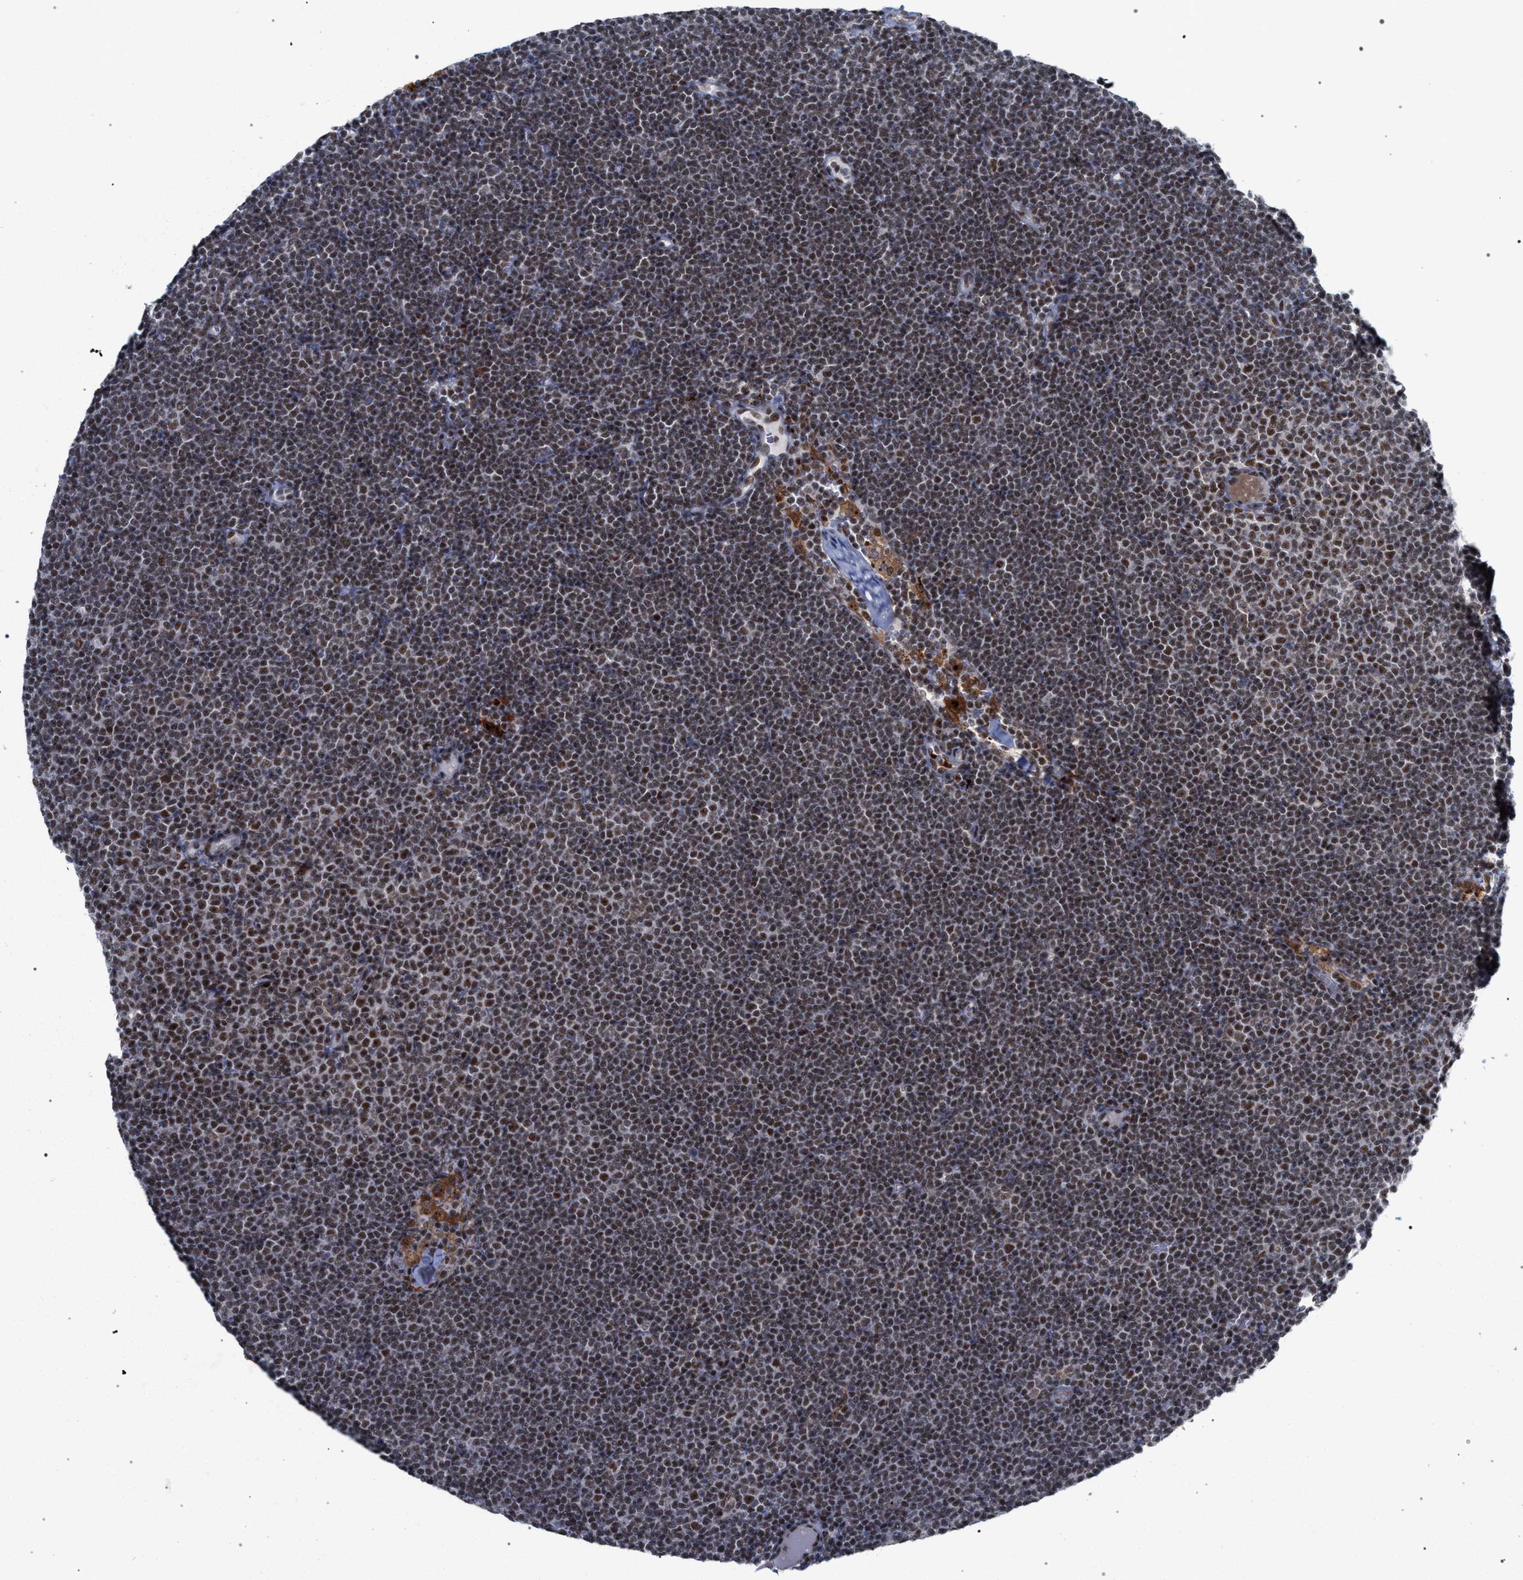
{"staining": {"intensity": "moderate", "quantity": ">75%", "location": "nuclear"}, "tissue": "lymphoma", "cell_type": "Tumor cells", "image_type": "cancer", "snomed": [{"axis": "morphology", "description": "Malignant lymphoma, non-Hodgkin's type, Low grade"}, {"axis": "topography", "description": "Lymph node"}], "caption": "The image demonstrates immunohistochemical staining of malignant lymphoma, non-Hodgkin's type (low-grade). There is moderate nuclear expression is identified in approximately >75% of tumor cells.", "gene": "SCAF4", "patient": {"sex": "female", "age": 53}}